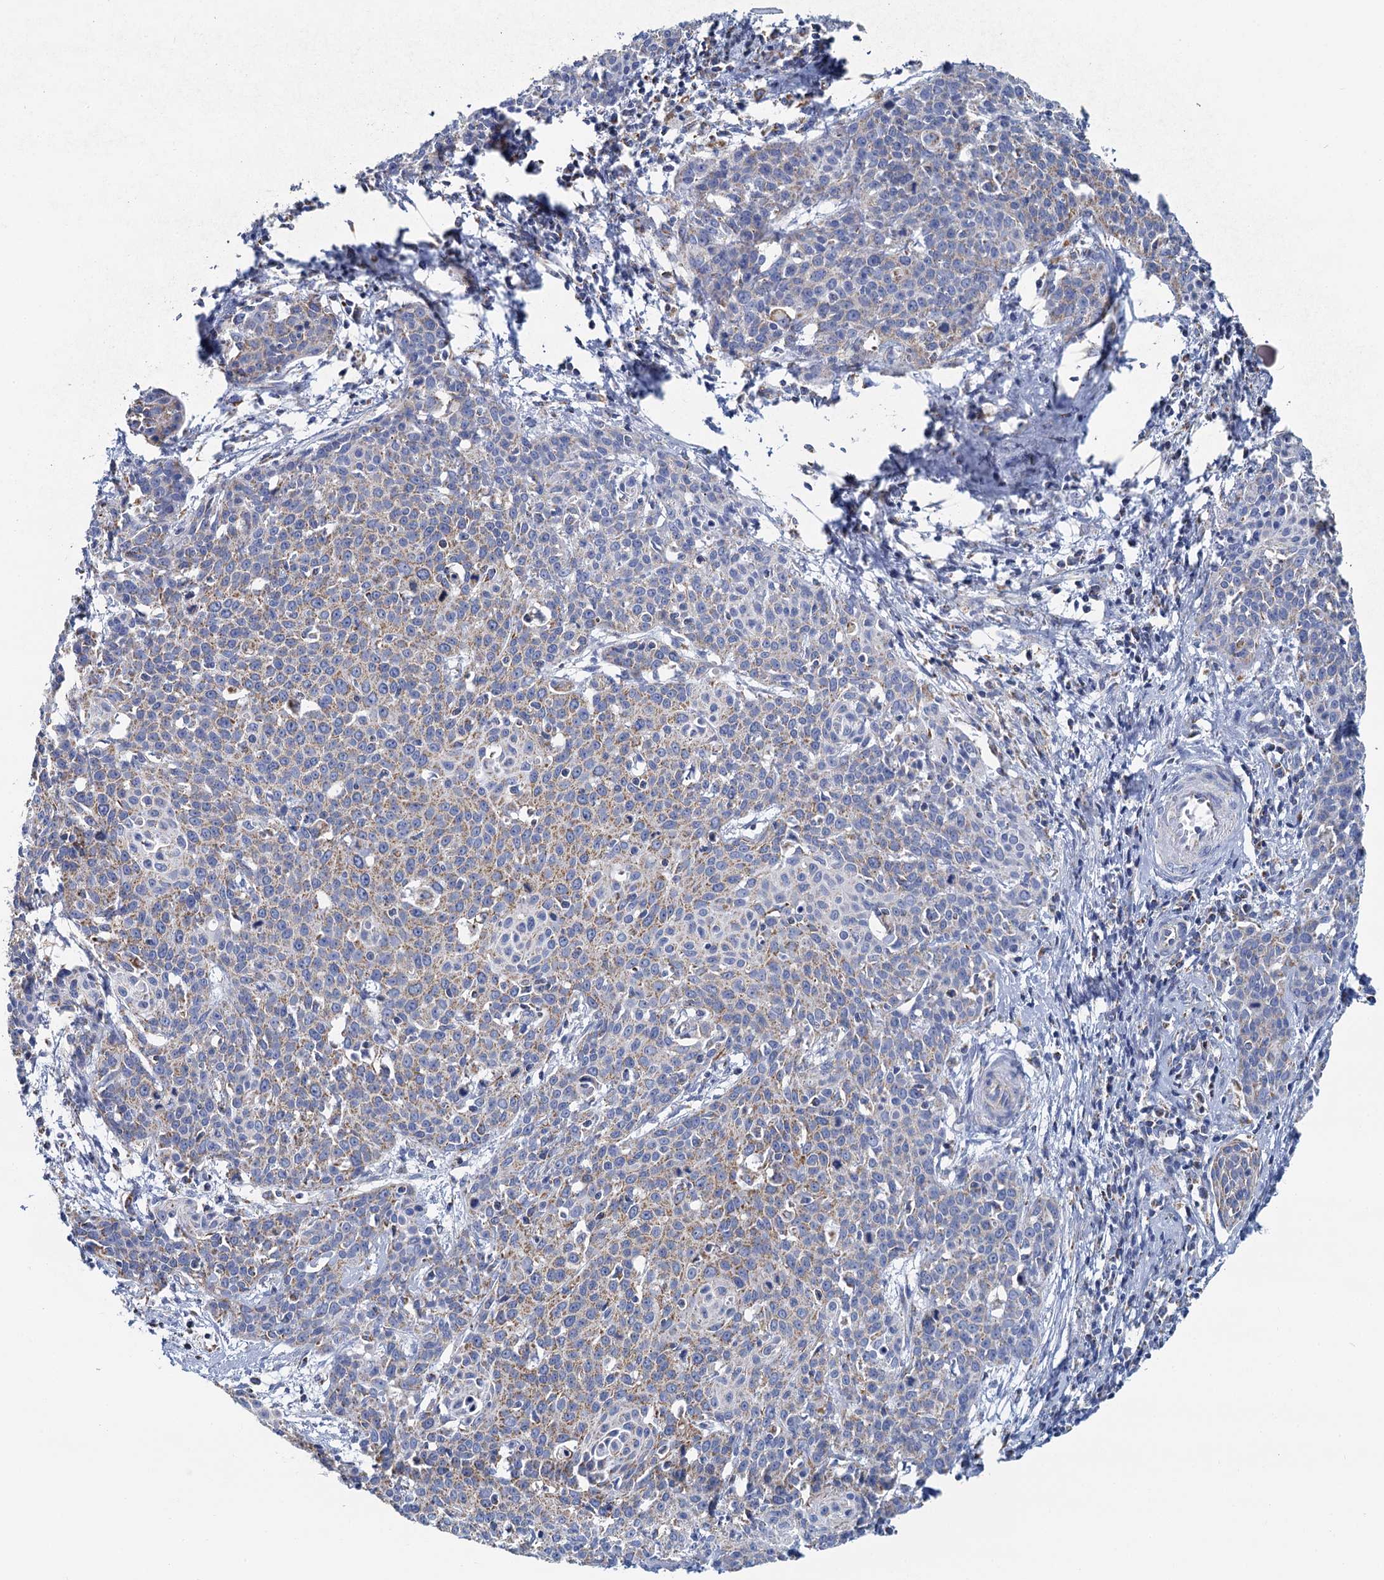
{"staining": {"intensity": "weak", "quantity": "25%-75%", "location": "cytoplasmic/membranous"}, "tissue": "cervical cancer", "cell_type": "Tumor cells", "image_type": "cancer", "snomed": [{"axis": "morphology", "description": "Squamous cell carcinoma, NOS"}, {"axis": "topography", "description": "Cervix"}], "caption": "Immunohistochemistry (DAB (3,3'-diaminobenzidine)) staining of human cervical squamous cell carcinoma demonstrates weak cytoplasmic/membranous protein expression in approximately 25%-75% of tumor cells.", "gene": "CCP110", "patient": {"sex": "female", "age": 38}}